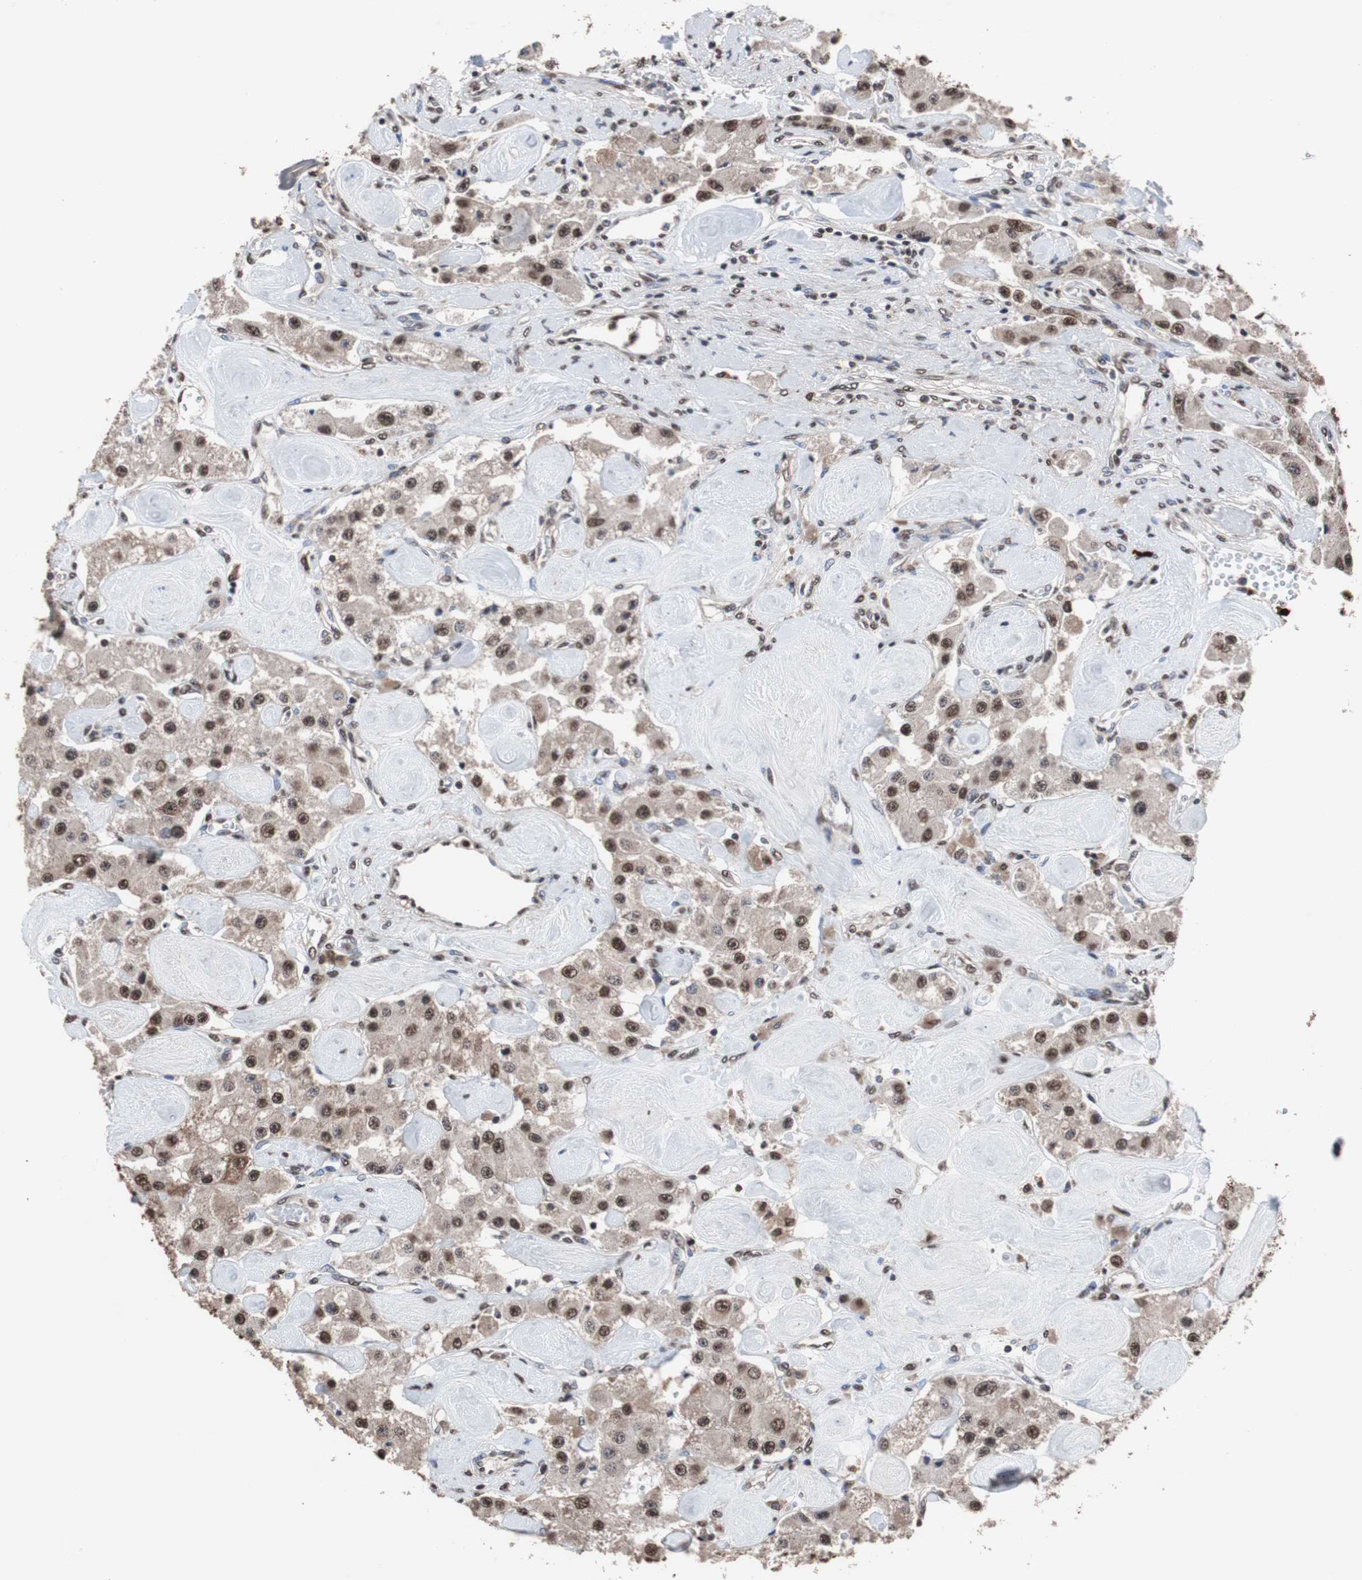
{"staining": {"intensity": "strong", "quantity": ">75%", "location": "nuclear"}, "tissue": "carcinoid", "cell_type": "Tumor cells", "image_type": "cancer", "snomed": [{"axis": "morphology", "description": "Carcinoid, malignant, NOS"}, {"axis": "topography", "description": "Pancreas"}], "caption": "Brown immunohistochemical staining in human carcinoid reveals strong nuclear staining in approximately >75% of tumor cells.", "gene": "MED27", "patient": {"sex": "male", "age": 41}}